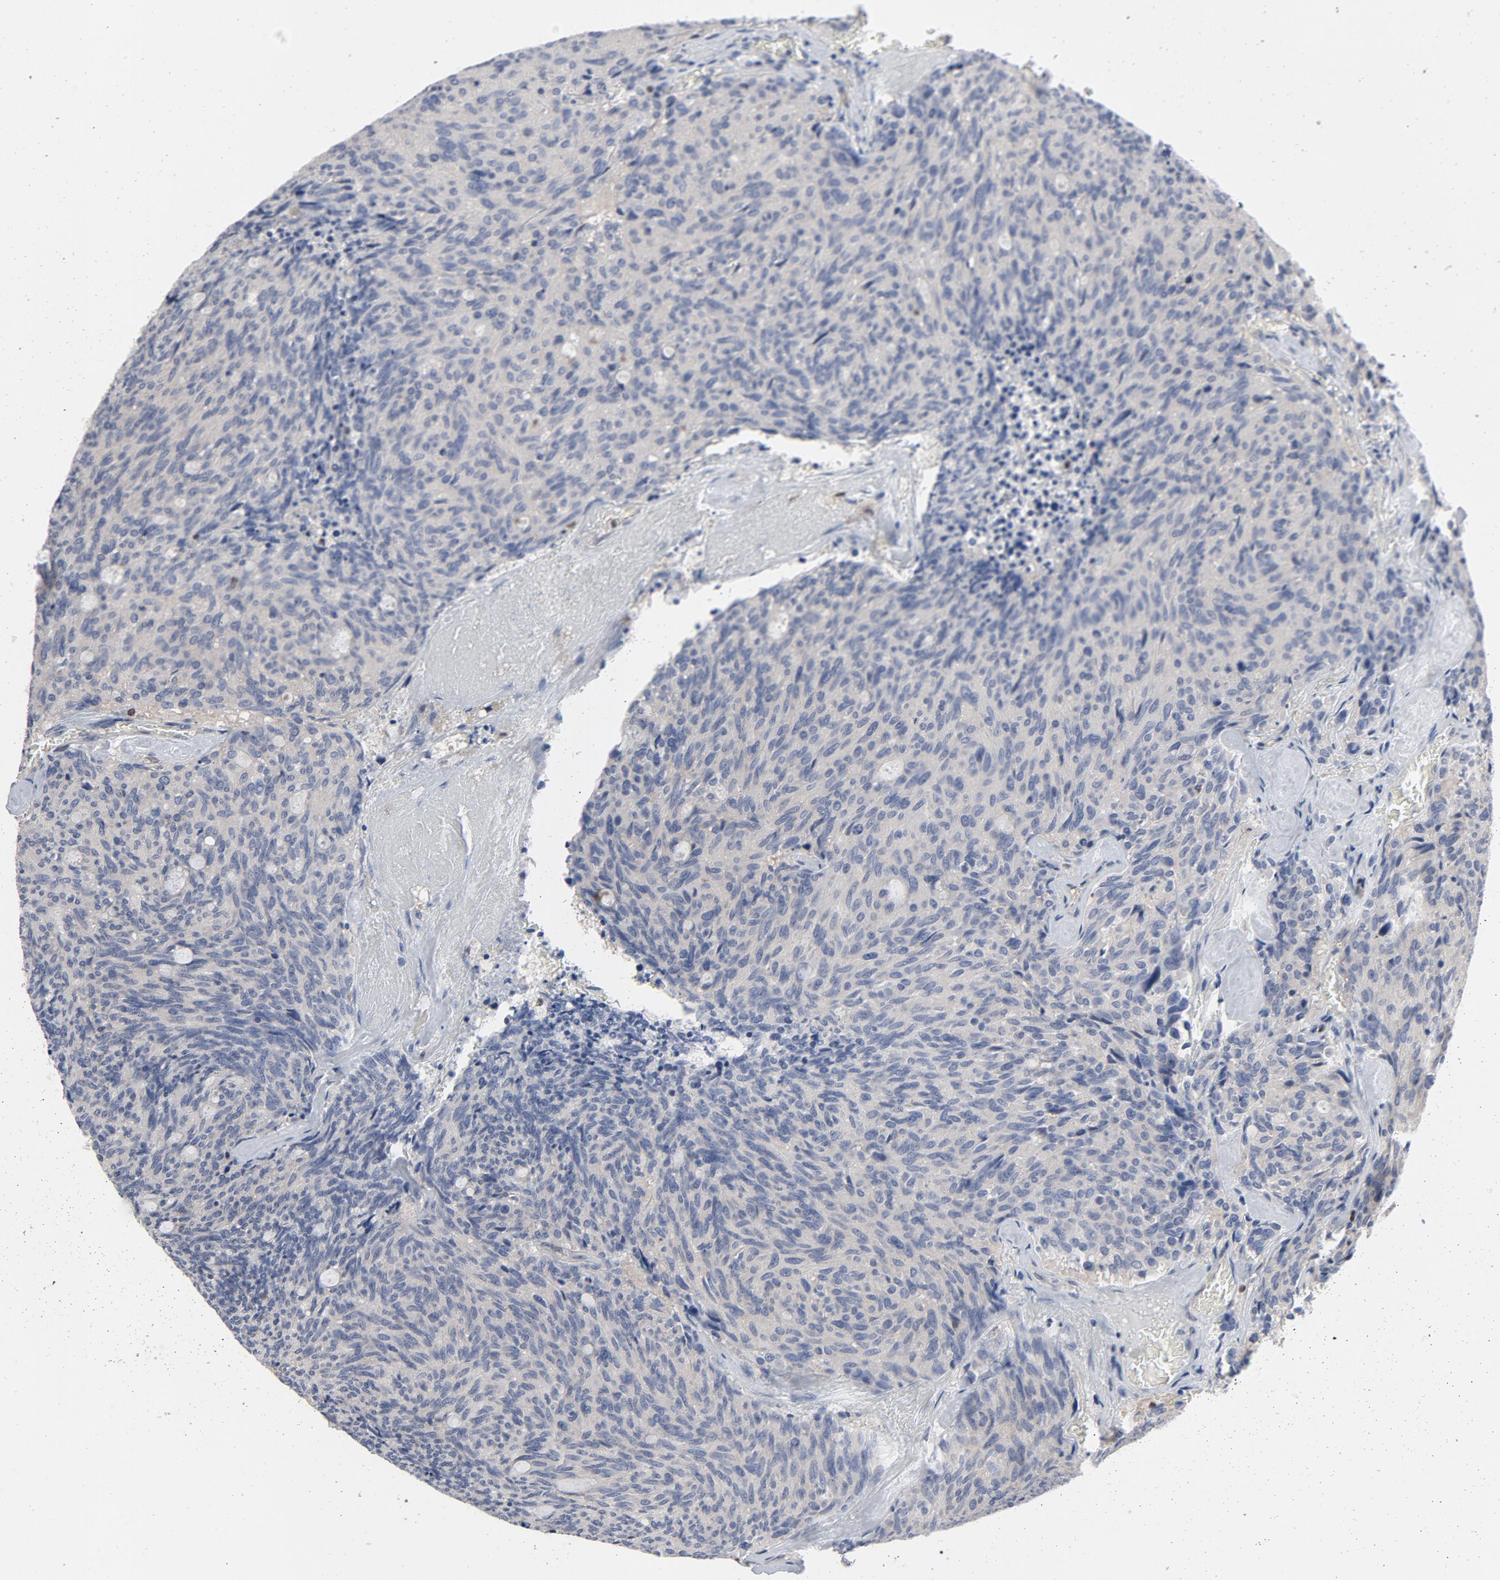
{"staining": {"intensity": "negative", "quantity": "none", "location": "none"}, "tissue": "carcinoid", "cell_type": "Tumor cells", "image_type": "cancer", "snomed": [{"axis": "morphology", "description": "Carcinoid, malignant, NOS"}, {"axis": "topography", "description": "Pancreas"}], "caption": "Immunohistochemistry histopathology image of neoplastic tissue: human malignant carcinoid stained with DAB (3,3'-diaminobenzidine) shows no significant protein positivity in tumor cells.", "gene": "NFKB1", "patient": {"sex": "female", "age": 54}}